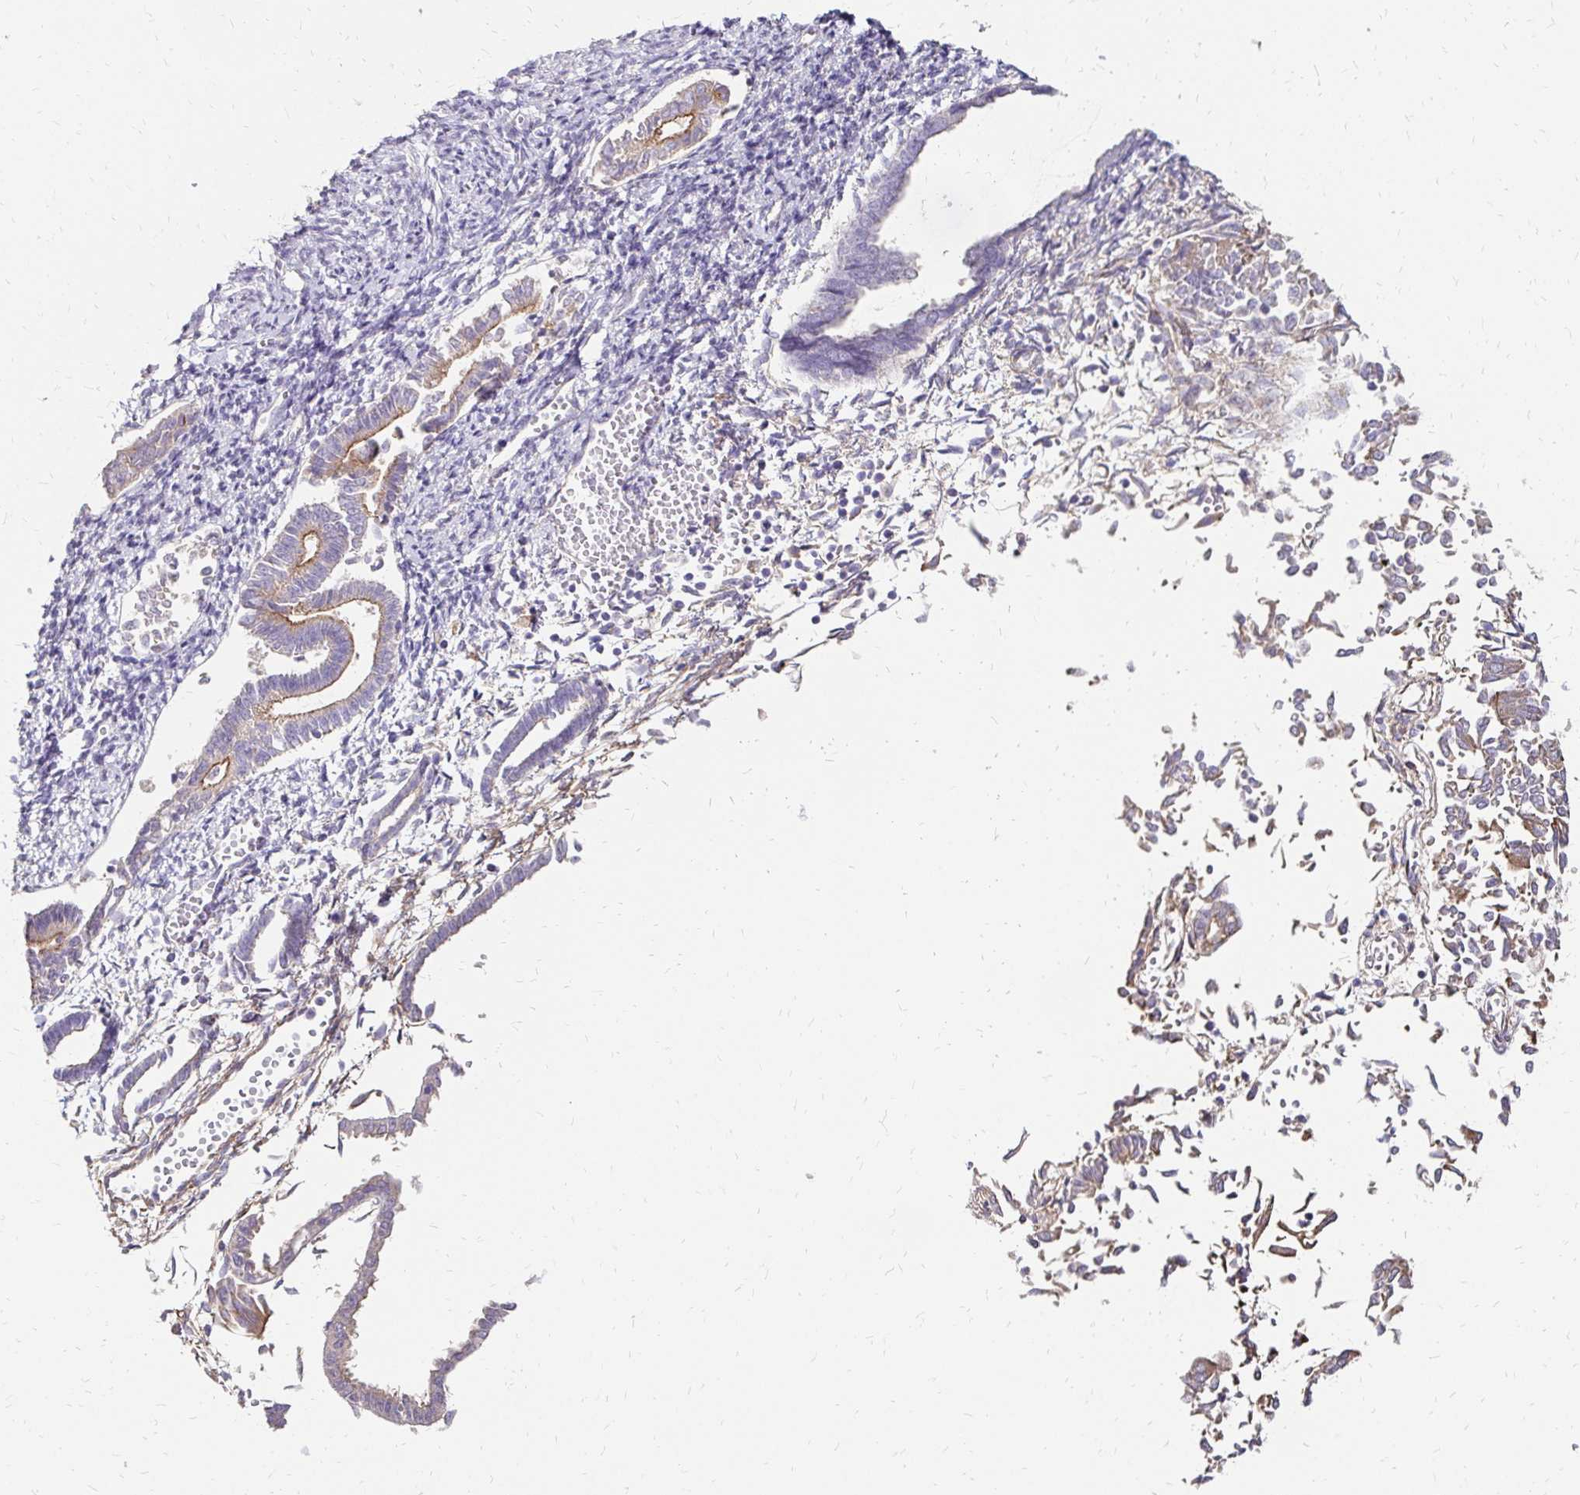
{"staining": {"intensity": "moderate", "quantity": "<25%", "location": "cytoplasmic/membranous"}, "tissue": "endometrial cancer", "cell_type": "Tumor cells", "image_type": "cancer", "snomed": [{"axis": "morphology", "description": "Adenocarcinoma, NOS"}, {"axis": "topography", "description": "Endometrium"}], "caption": "A histopathology image showing moderate cytoplasmic/membranous expression in approximately <25% of tumor cells in endometrial cancer, as visualized by brown immunohistochemical staining.", "gene": "PRIMA1", "patient": {"sex": "female", "age": 65}}